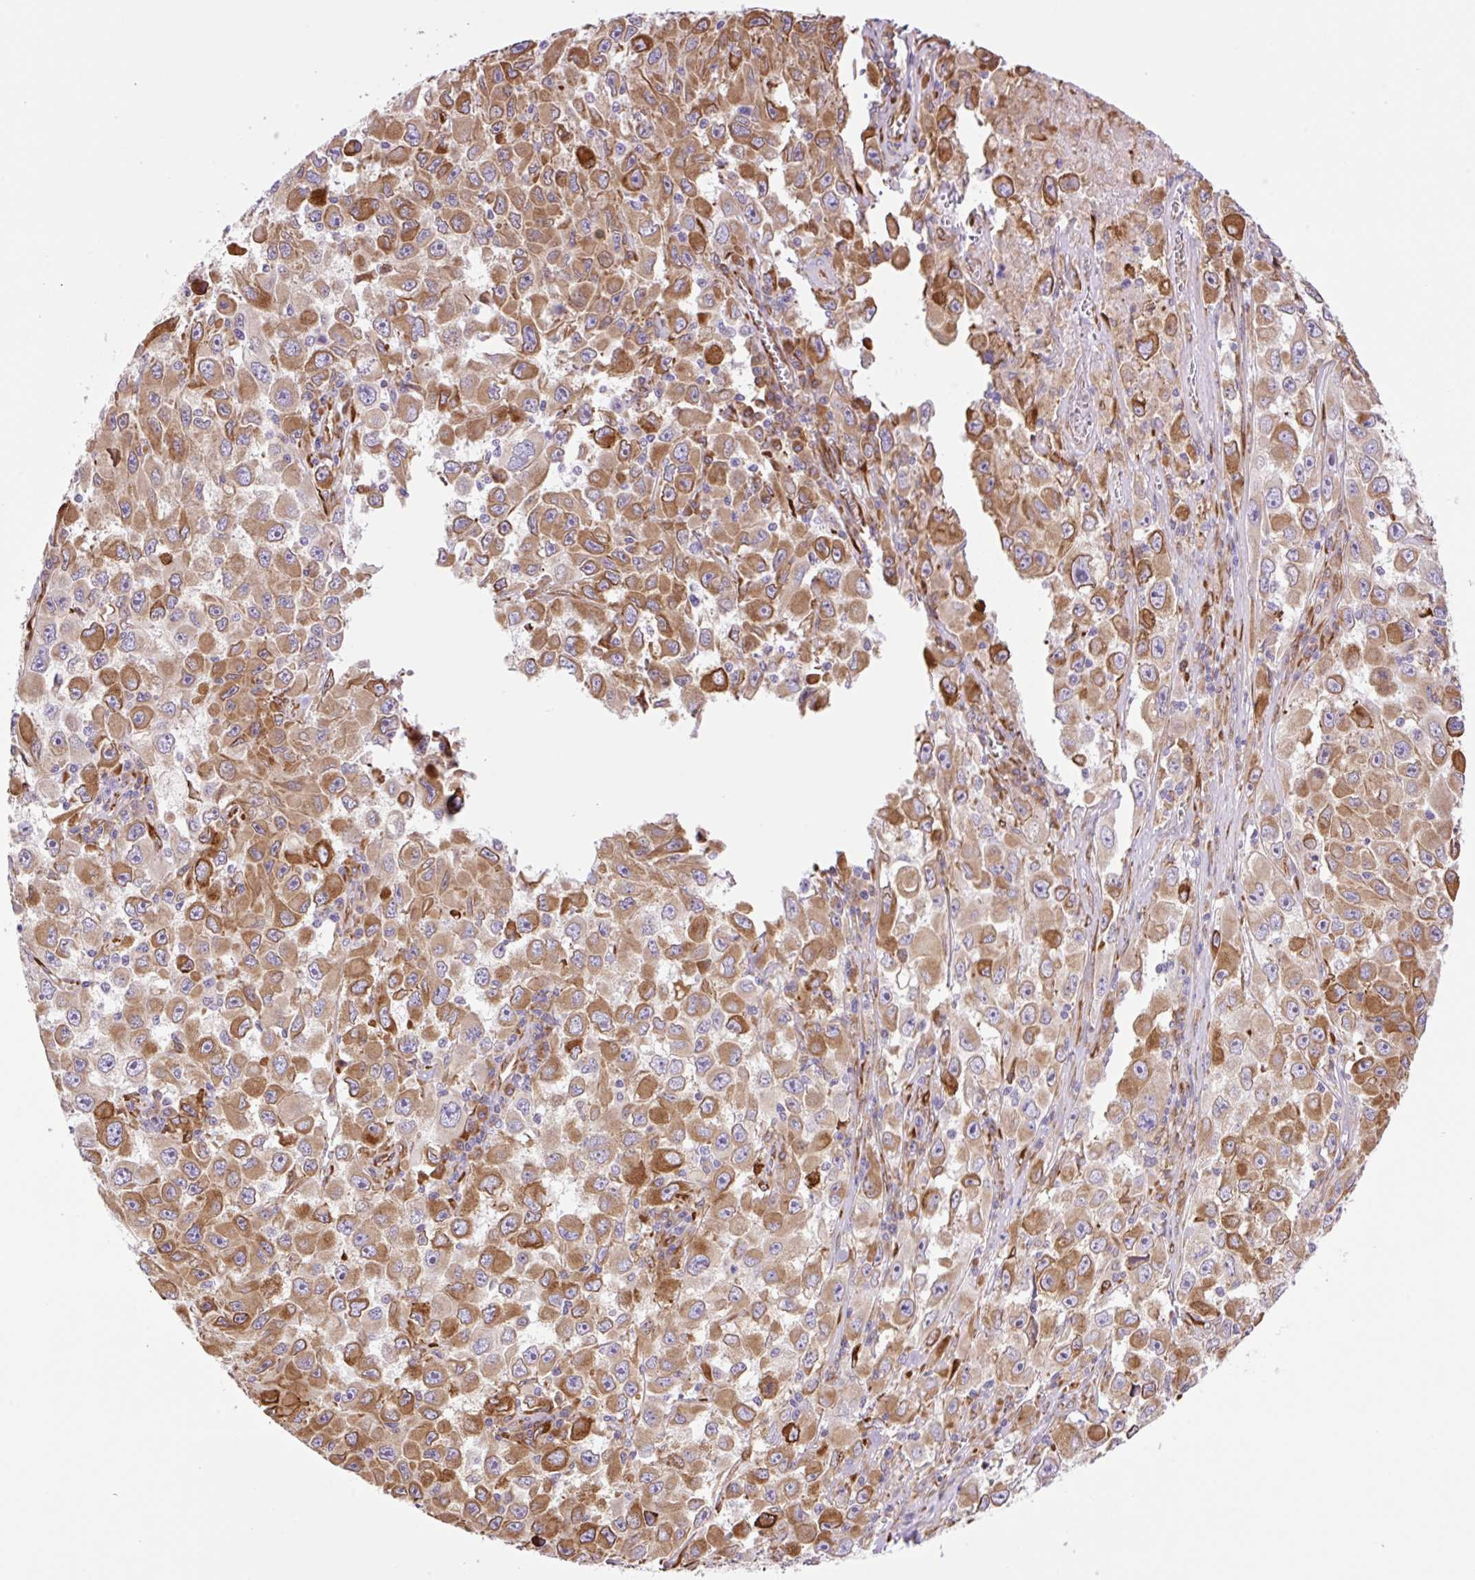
{"staining": {"intensity": "moderate", "quantity": ">75%", "location": "cytoplasmic/membranous"}, "tissue": "melanoma", "cell_type": "Tumor cells", "image_type": "cancer", "snomed": [{"axis": "morphology", "description": "Malignant melanoma, Metastatic site"}, {"axis": "topography", "description": "Lymph node"}], "caption": "Malignant melanoma (metastatic site) stained with a brown dye exhibits moderate cytoplasmic/membranous positive positivity in approximately >75% of tumor cells.", "gene": "RAB30", "patient": {"sex": "female", "age": 67}}